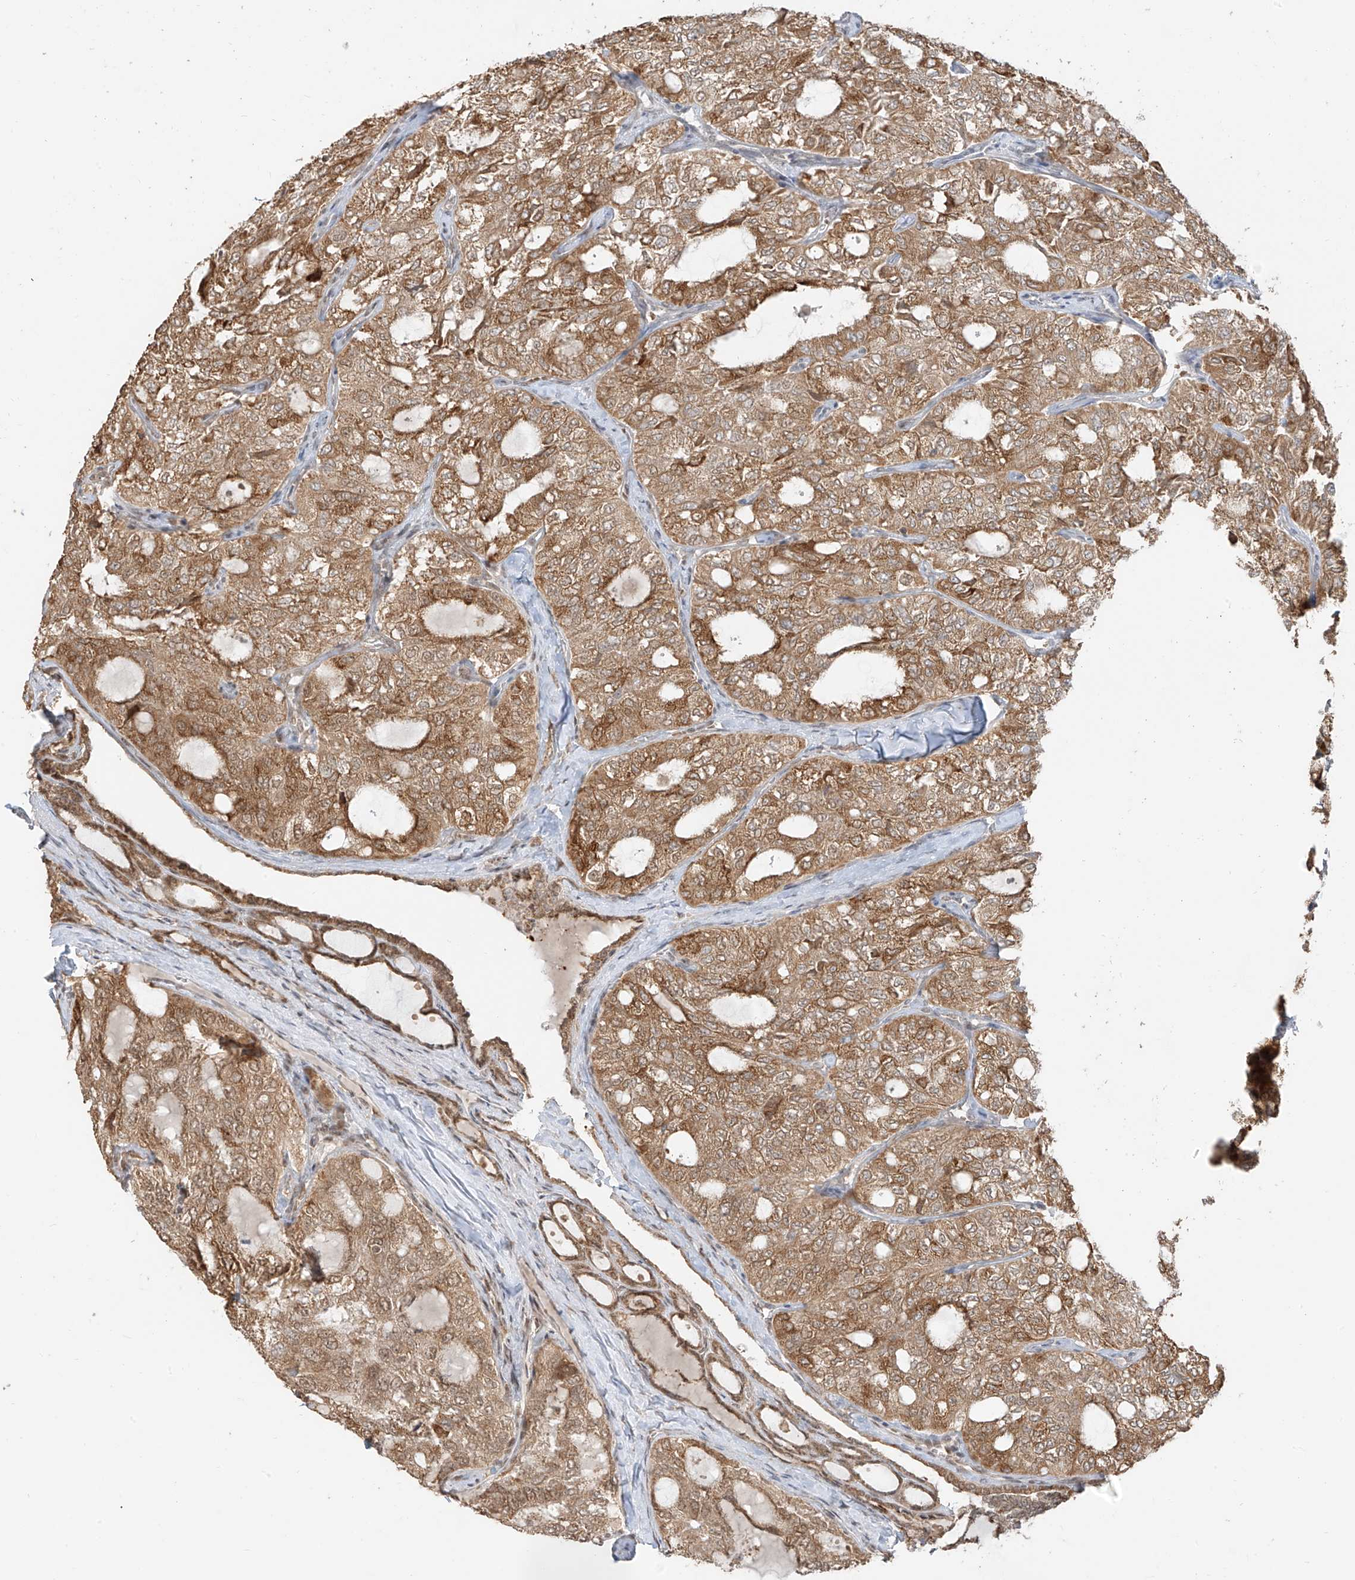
{"staining": {"intensity": "moderate", "quantity": ">75%", "location": "cytoplasmic/membranous,nuclear"}, "tissue": "thyroid cancer", "cell_type": "Tumor cells", "image_type": "cancer", "snomed": [{"axis": "morphology", "description": "Follicular adenoma carcinoma, NOS"}, {"axis": "topography", "description": "Thyroid gland"}], "caption": "Moderate cytoplasmic/membranous and nuclear protein staining is identified in approximately >75% of tumor cells in thyroid cancer. (DAB = brown stain, brightfield microscopy at high magnification).", "gene": "ZMYM2", "patient": {"sex": "male", "age": 75}}